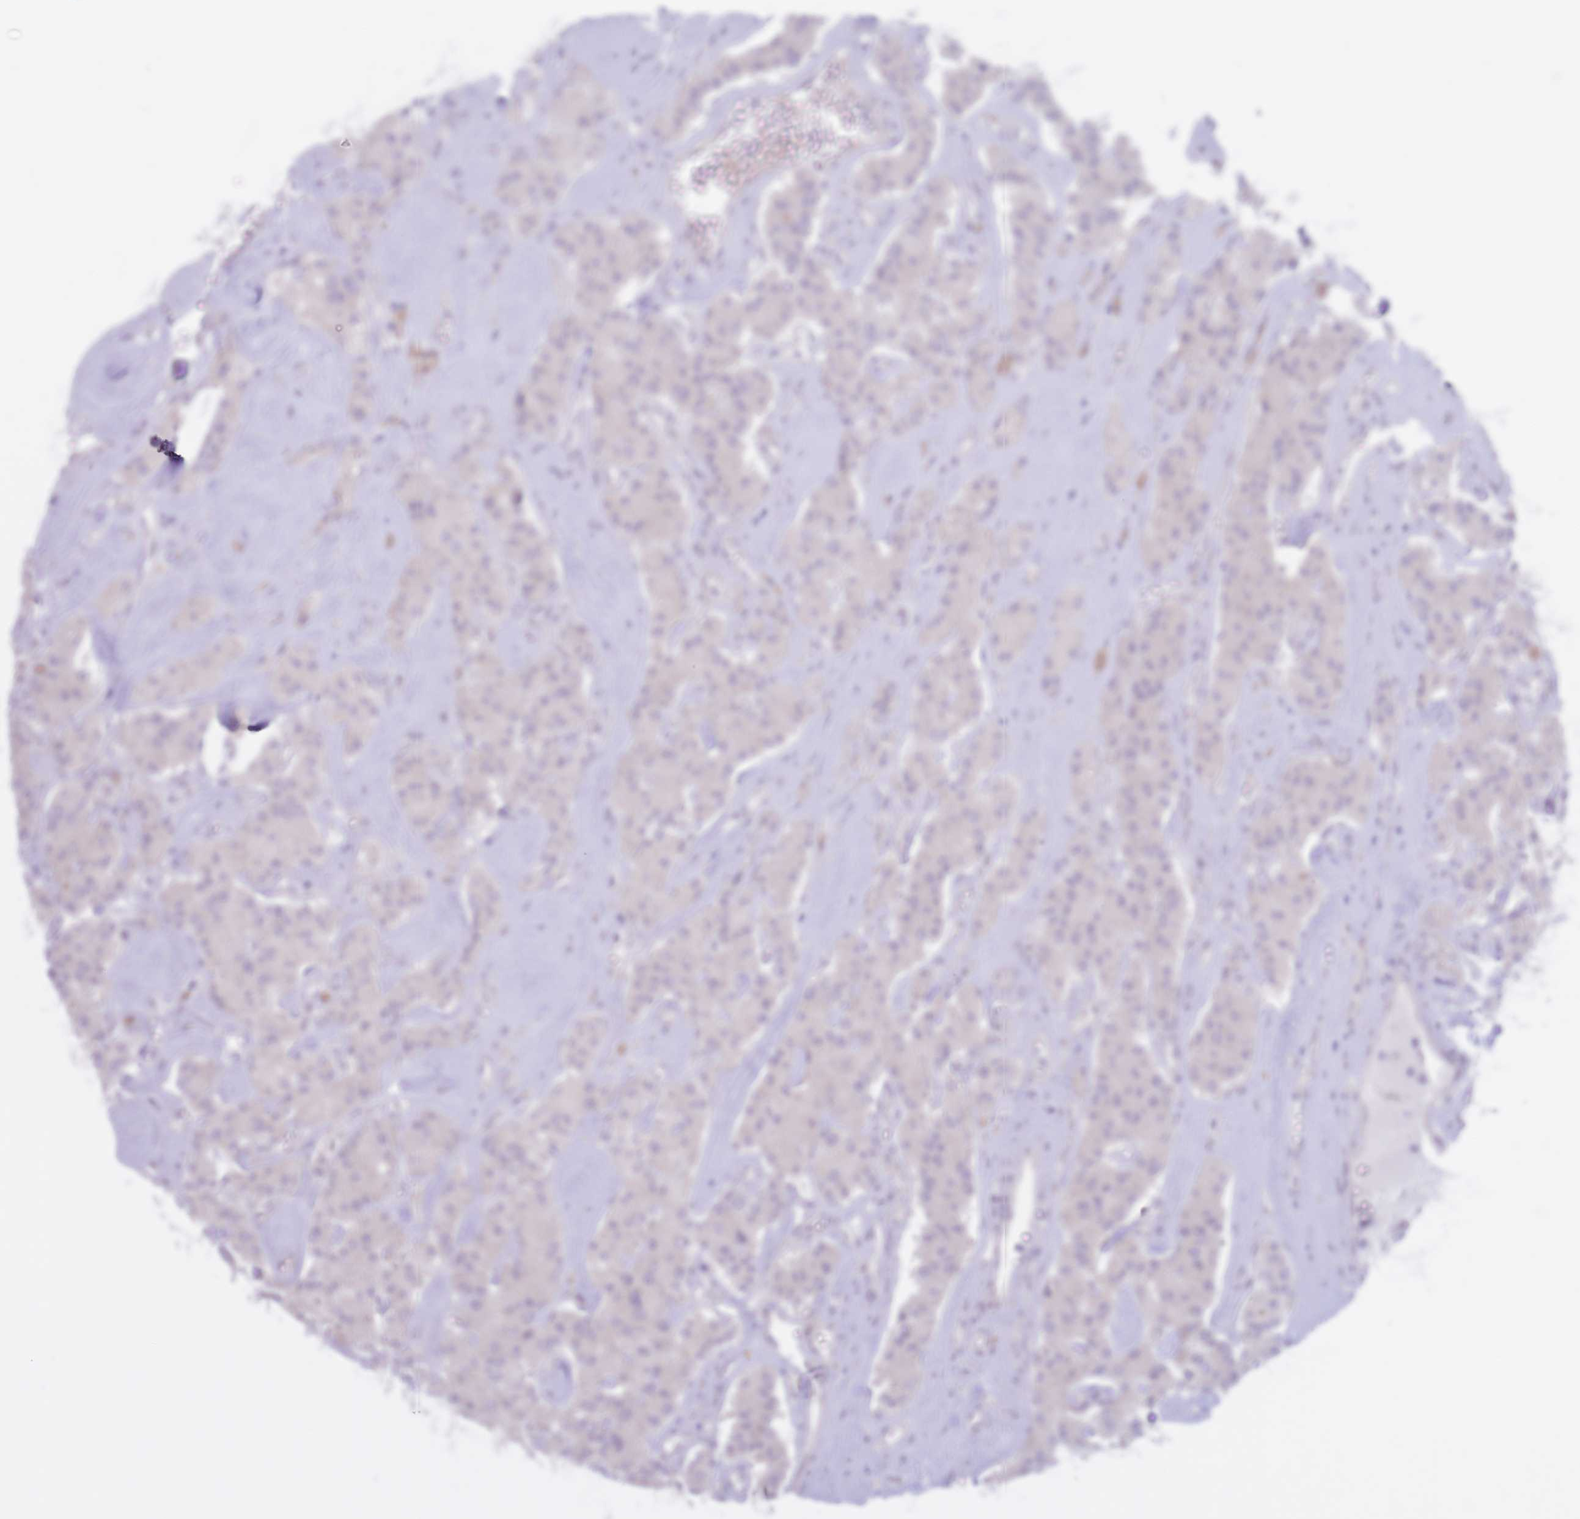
{"staining": {"intensity": "negative", "quantity": "none", "location": "none"}, "tissue": "carcinoid", "cell_type": "Tumor cells", "image_type": "cancer", "snomed": [{"axis": "morphology", "description": "Carcinoid, malignant, NOS"}, {"axis": "topography", "description": "Pancreas"}], "caption": "Tumor cells show no significant protein expression in carcinoid (malignant).", "gene": "ARPIN", "patient": {"sex": "male", "age": 41}}